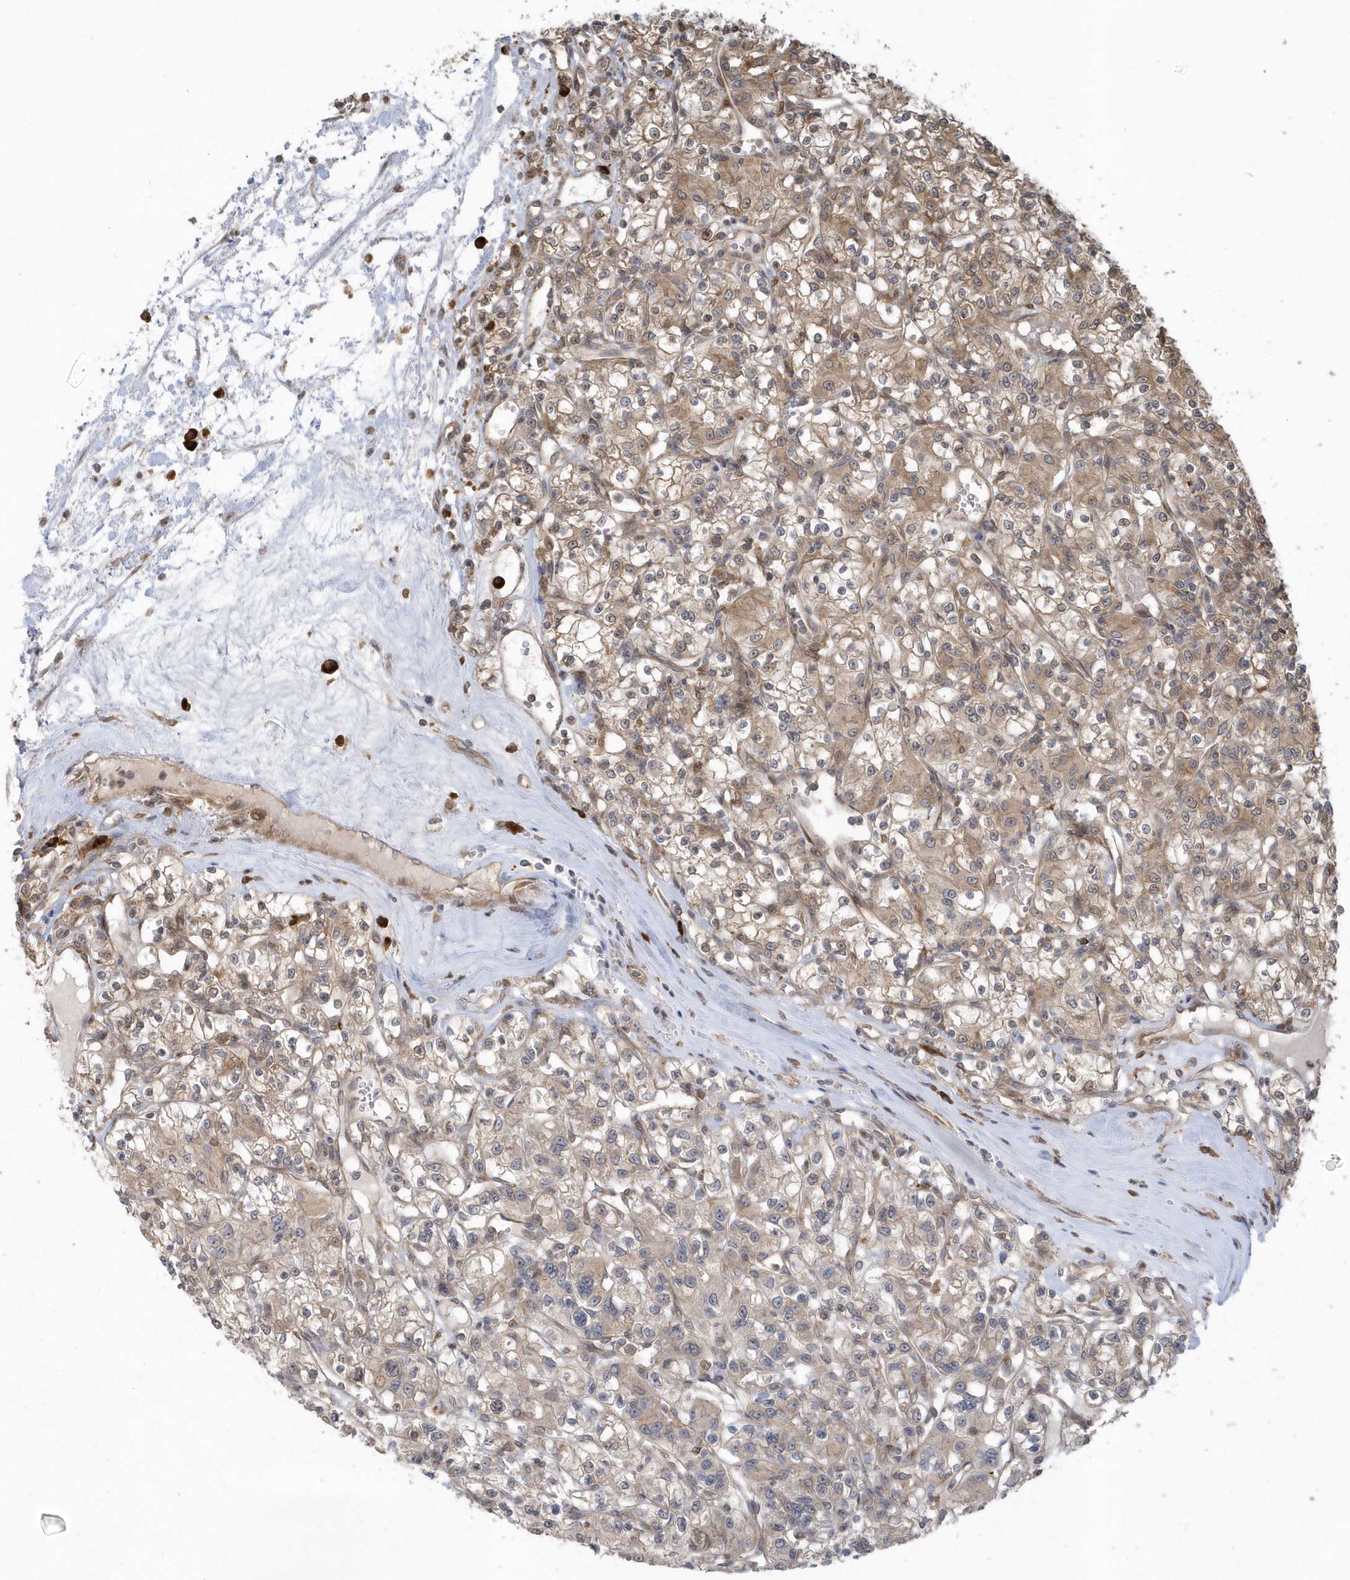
{"staining": {"intensity": "weak", "quantity": "25%-75%", "location": "cytoplasmic/membranous"}, "tissue": "renal cancer", "cell_type": "Tumor cells", "image_type": "cancer", "snomed": [{"axis": "morphology", "description": "Adenocarcinoma, NOS"}, {"axis": "topography", "description": "Kidney"}], "caption": "Protein staining of adenocarcinoma (renal) tissue exhibits weak cytoplasmic/membranous expression in about 25%-75% of tumor cells. (Stains: DAB (3,3'-diaminobenzidine) in brown, nuclei in blue, Microscopy: brightfield microscopy at high magnification).", "gene": "HERPUD1", "patient": {"sex": "female", "age": 59}}